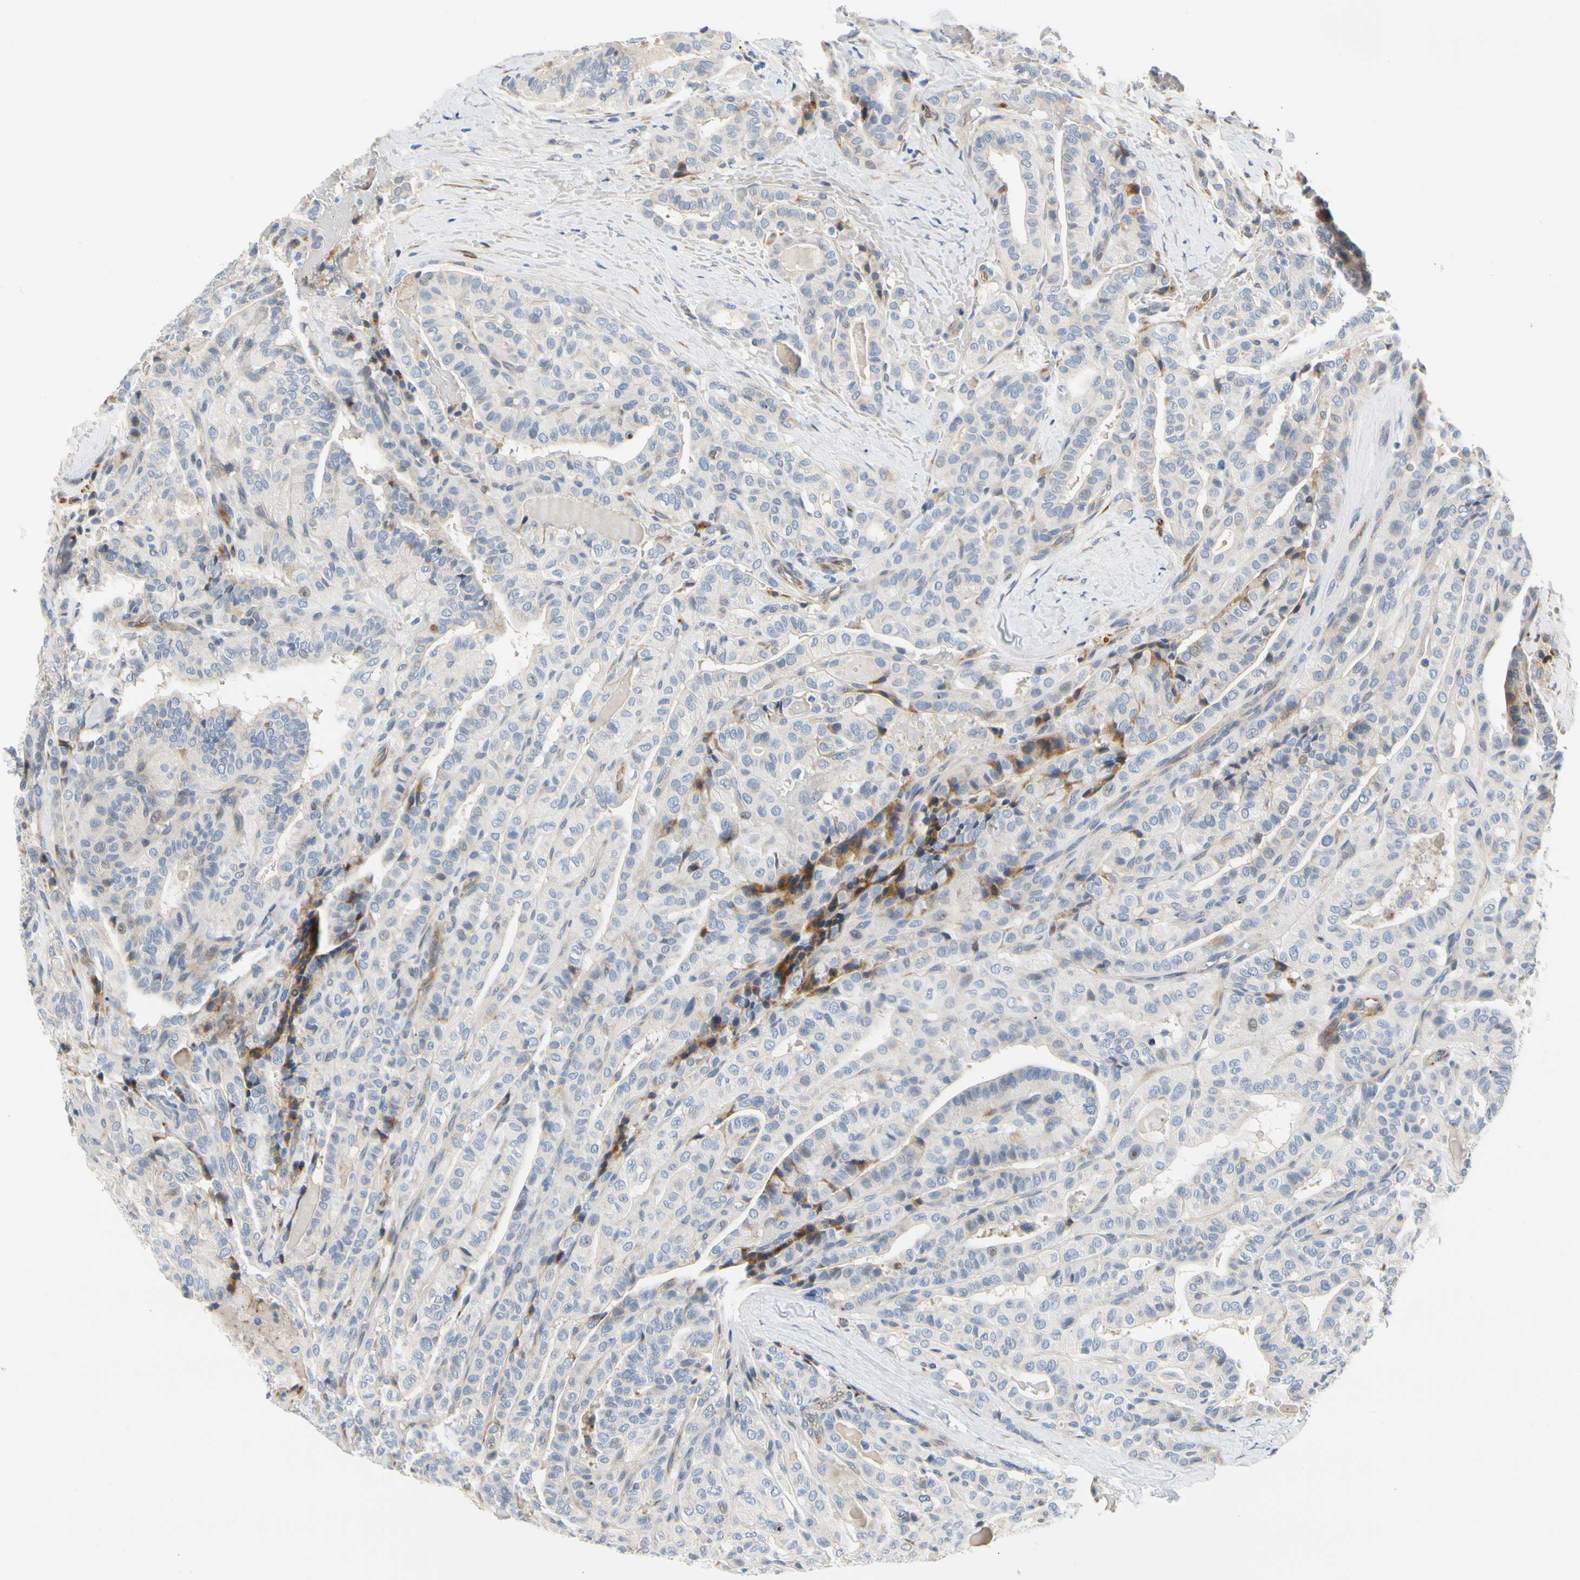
{"staining": {"intensity": "moderate", "quantity": "<25%", "location": "cytoplasmic/membranous"}, "tissue": "thyroid cancer", "cell_type": "Tumor cells", "image_type": "cancer", "snomed": [{"axis": "morphology", "description": "Papillary adenocarcinoma, NOS"}, {"axis": "topography", "description": "Thyroid gland"}], "caption": "High-power microscopy captured an immunohistochemistry photomicrograph of thyroid cancer (papillary adenocarcinoma), revealing moderate cytoplasmic/membranous positivity in approximately <25% of tumor cells.", "gene": "ZNF236", "patient": {"sex": "male", "age": 77}}